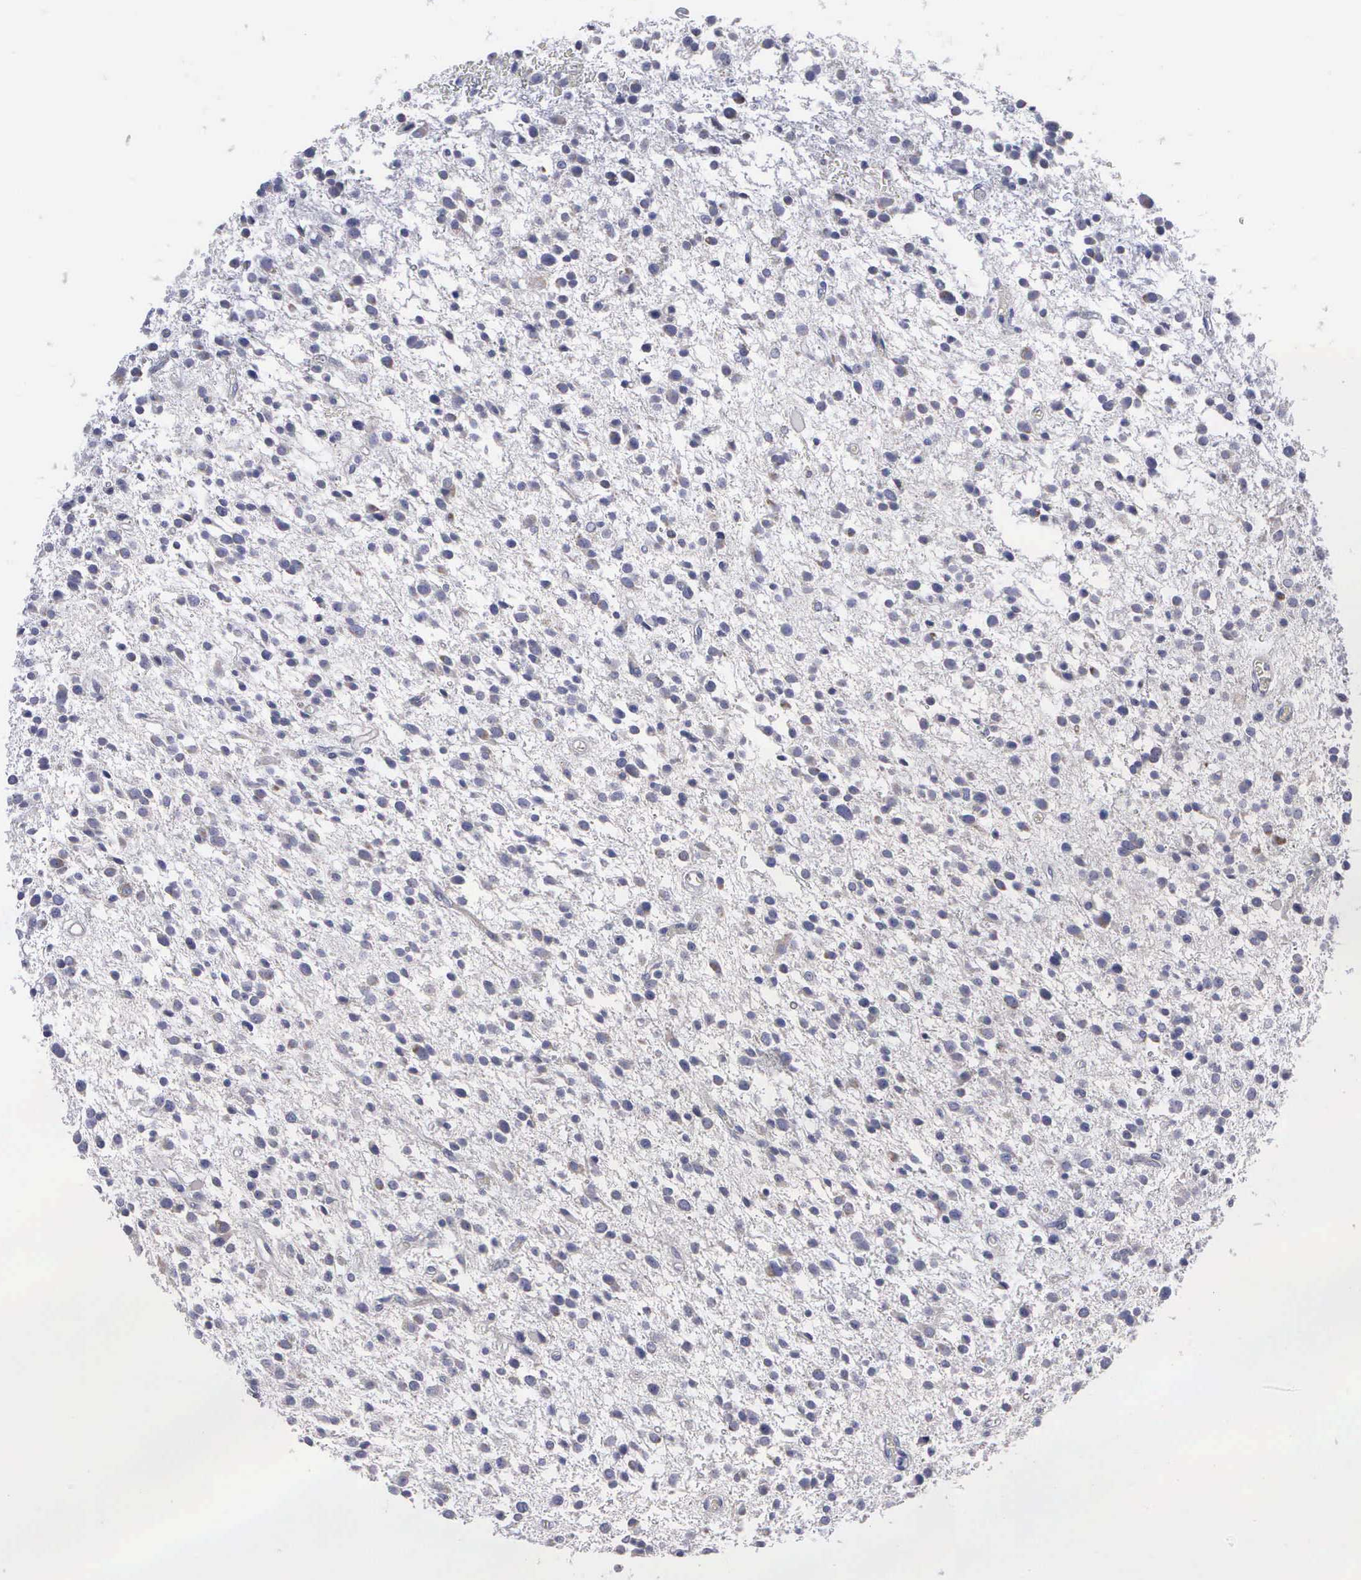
{"staining": {"intensity": "negative", "quantity": "none", "location": "none"}, "tissue": "glioma", "cell_type": "Tumor cells", "image_type": "cancer", "snomed": [{"axis": "morphology", "description": "Glioma, malignant, Low grade"}, {"axis": "topography", "description": "Brain"}], "caption": "This micrograph is of glioma stained with immunohistochemistry to label a protein in brown with the nuclei are counter-stained blue. There is no staining in tumor cells.", "gene": "APOOL", "patient": {"sex": "female", "age": 36}}